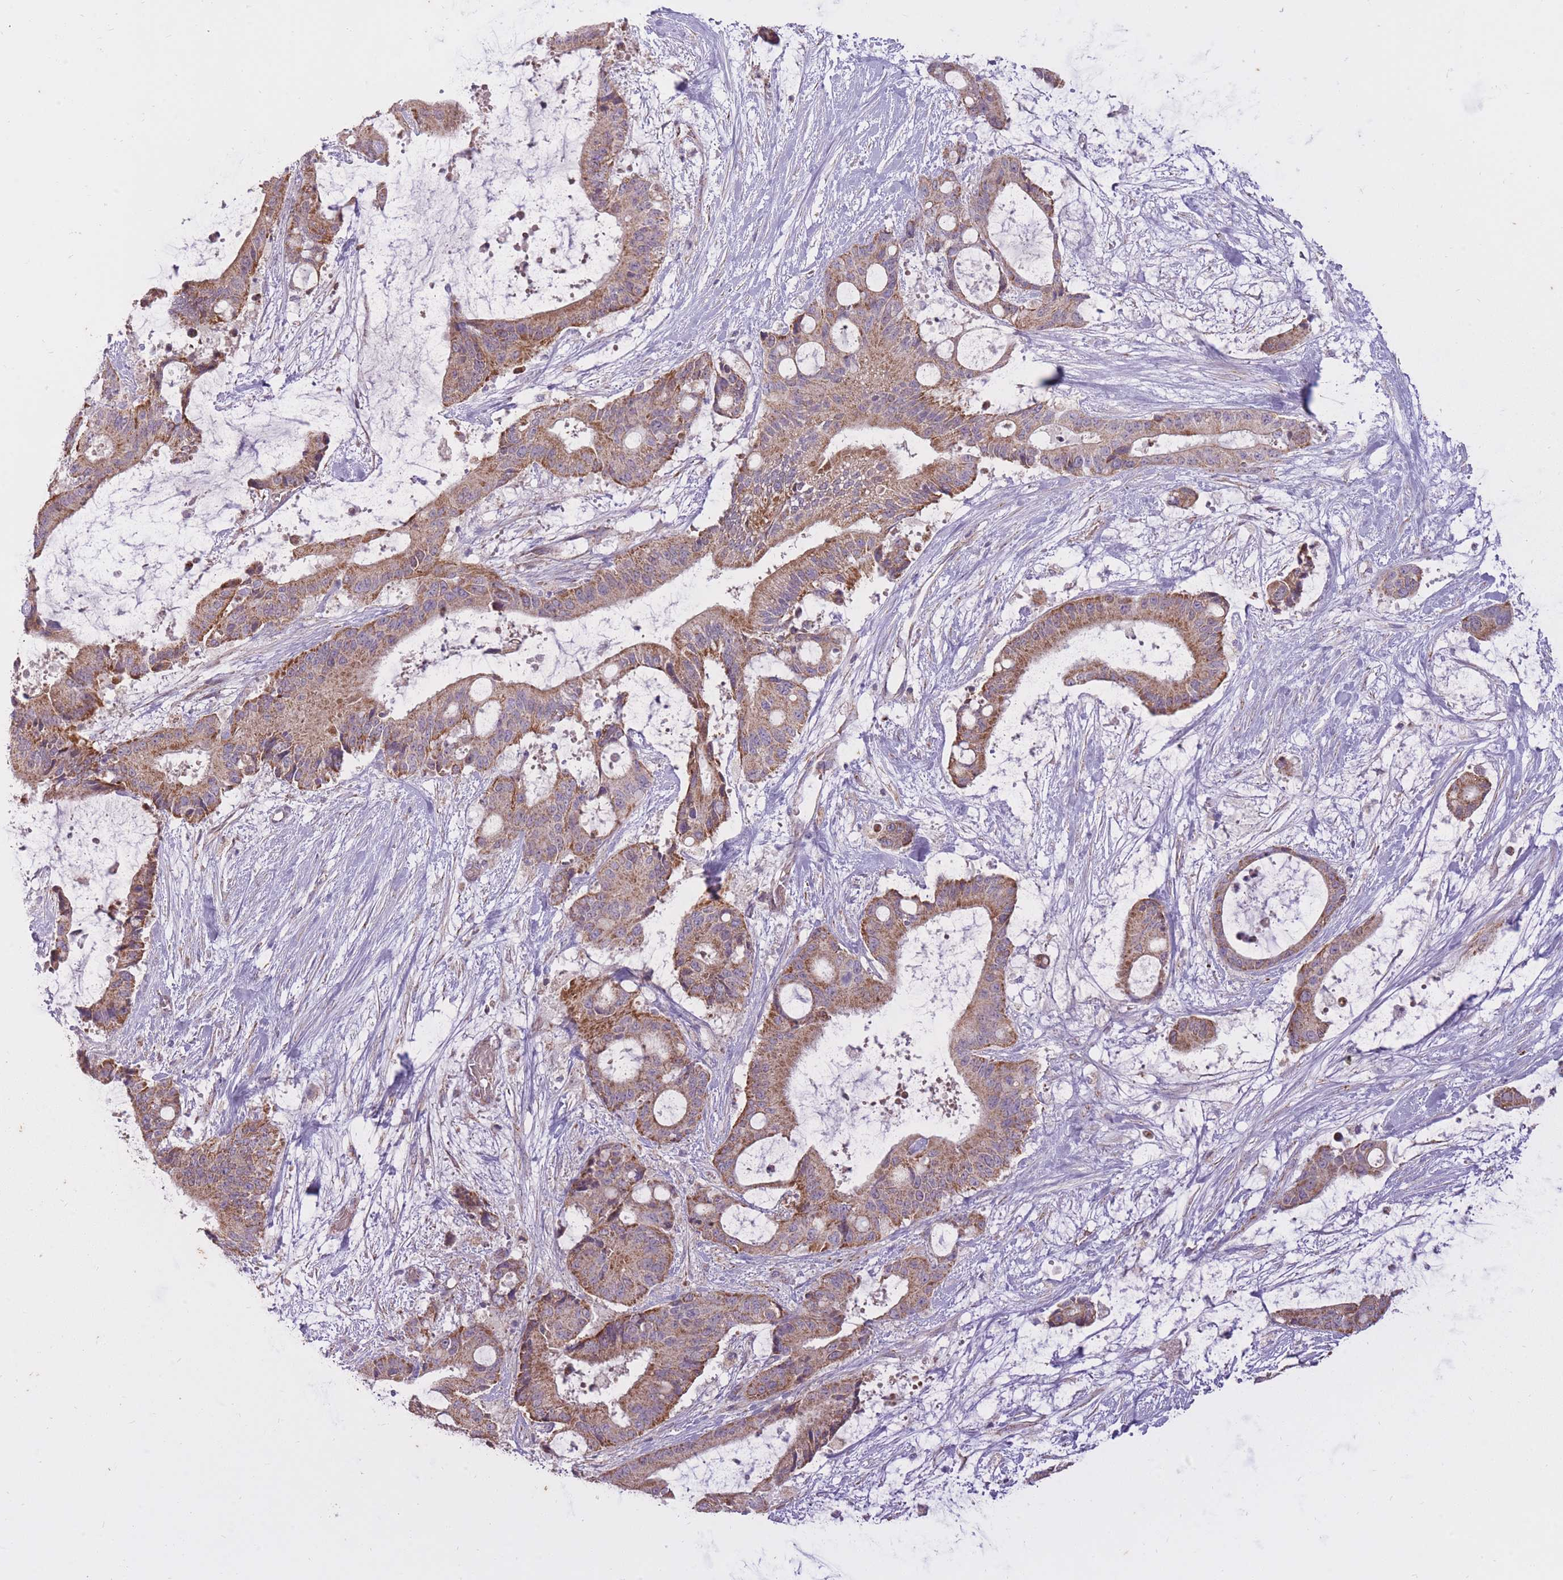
{"staining": {"intensity": "moderate", "quantity": ">75%", "location": "cytoplasmic/membranous"}, "tissue": "liver cancer", "cell_type": "Tumor cells", "image_type": "cancer", "snomed": [{"axis": "morphology", "description": "Normal tissue, NOS"}, {"axis": "morphology", "description": "Cholangiocarcinoma"}, {"axis": "topography", "description": "Liver"}, {"axis": "topography", "description": "Peripheral nerve tissue"}], "caption": "High-magnification brightfield microscopy of liver cancer (cholangiocarcinoma) stained with DAB (3,3'-diaminobenzidine) (brown) and counterstained with hematoxylin (blue). tumor cells exhibit moderate cytoplasmic/membranous positivity is seen in approximately>75% of cells.", "gene": "LIN7C", "patient": {"sex": "female", "age": 73}}